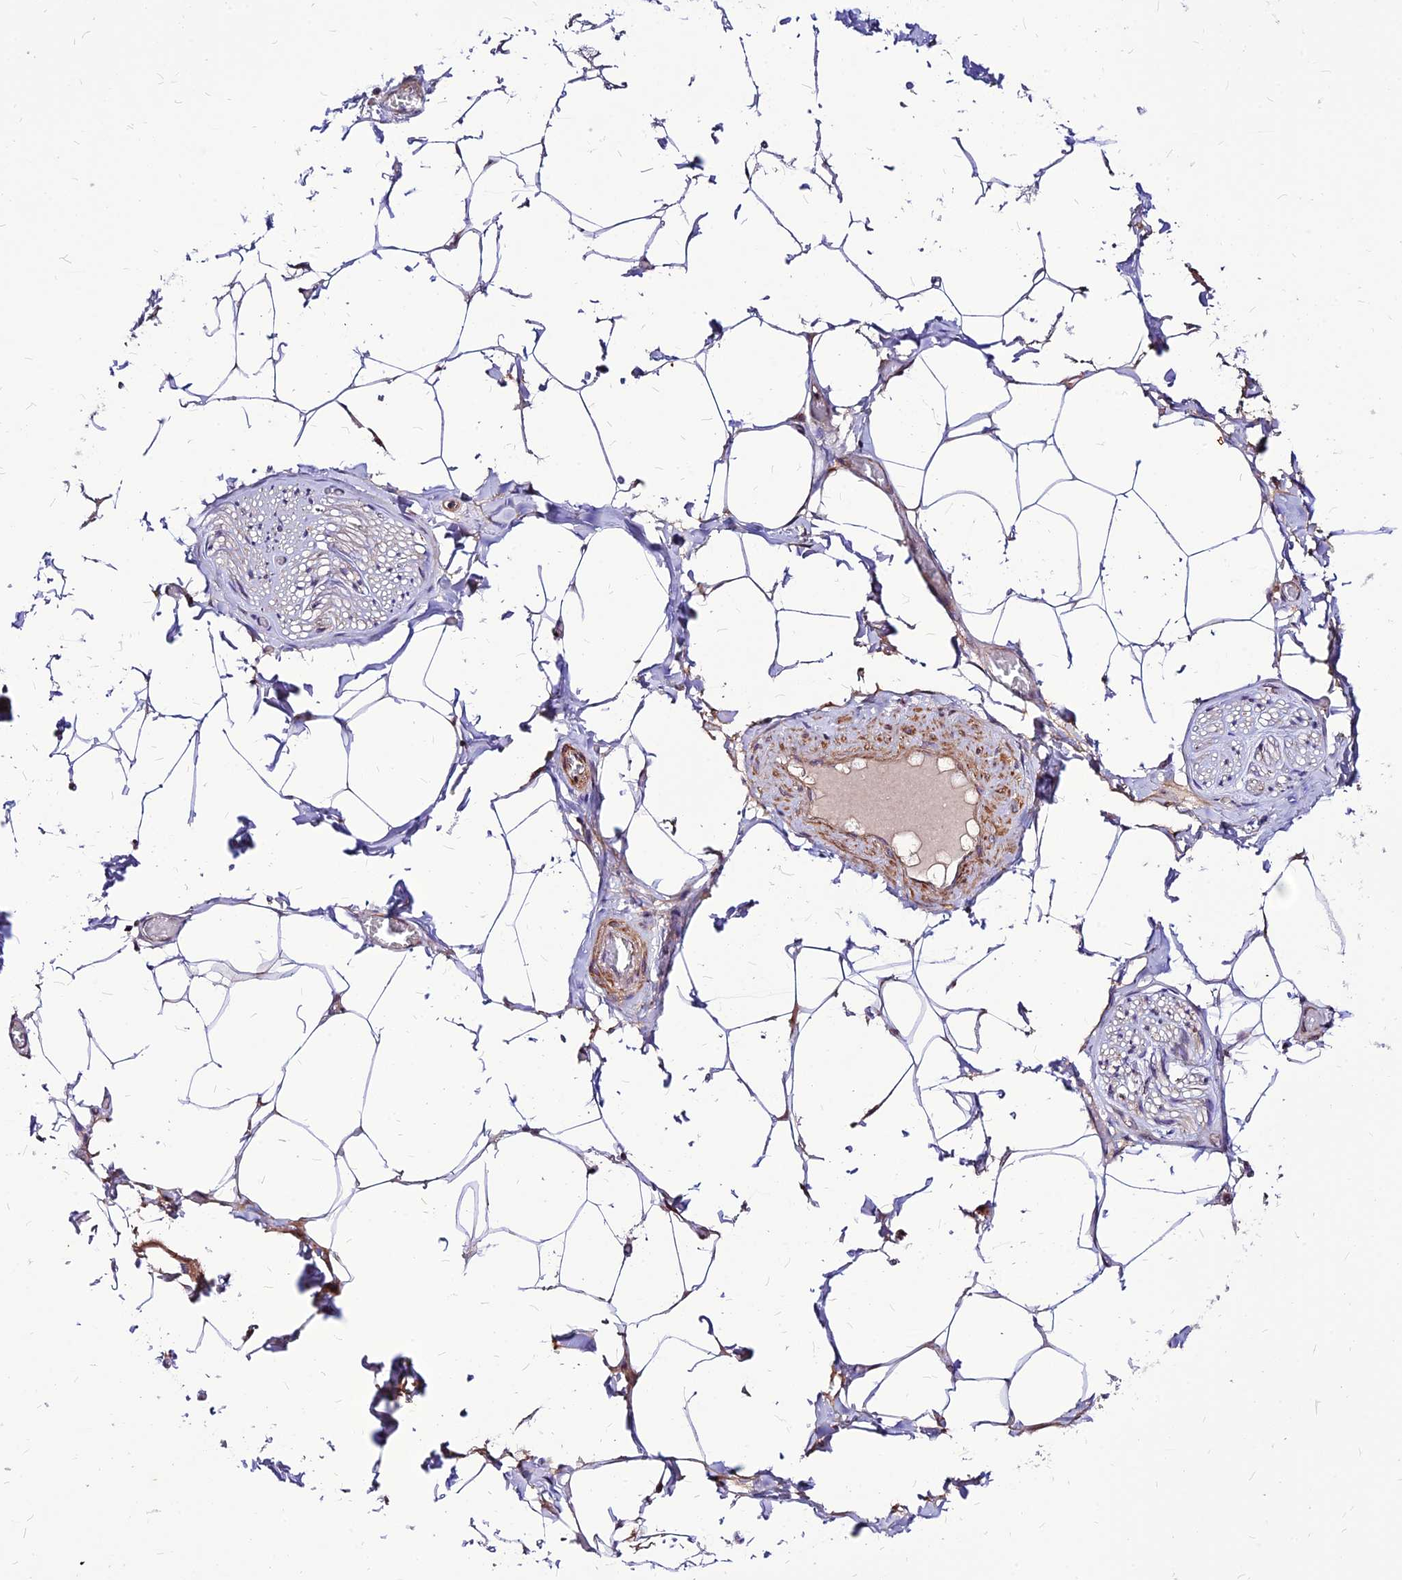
{"staining": {"intensity": "negative", "quantity": "none", "location": "none"}, "tissue": "adipose tissue", "cell_type": "Adipocytes", "image_type": "normal", "snomed": [{"axis": "morphology", "description": "Normal tissue, NOS"}, {"axis": "topography", "description": "Soft tissue"}, {"axis": "topography", "description": "Adipose tissue"}, {"axis": "topography", "description": "Vascular tissue"}, {"axis": "topography", "description": "Peripheral nerve tissue"}], "caption": "Adipocytes are negative for protein expression in benign human adipose tissue. (Stains: DAB (3,3'-diaminobenzidine) IHC with hematoxylin counter stain, Microscopy: brightfield microscopy at high magnification).", "gene": "ECI1", "patient": {"sex": "male", "age": 46}}